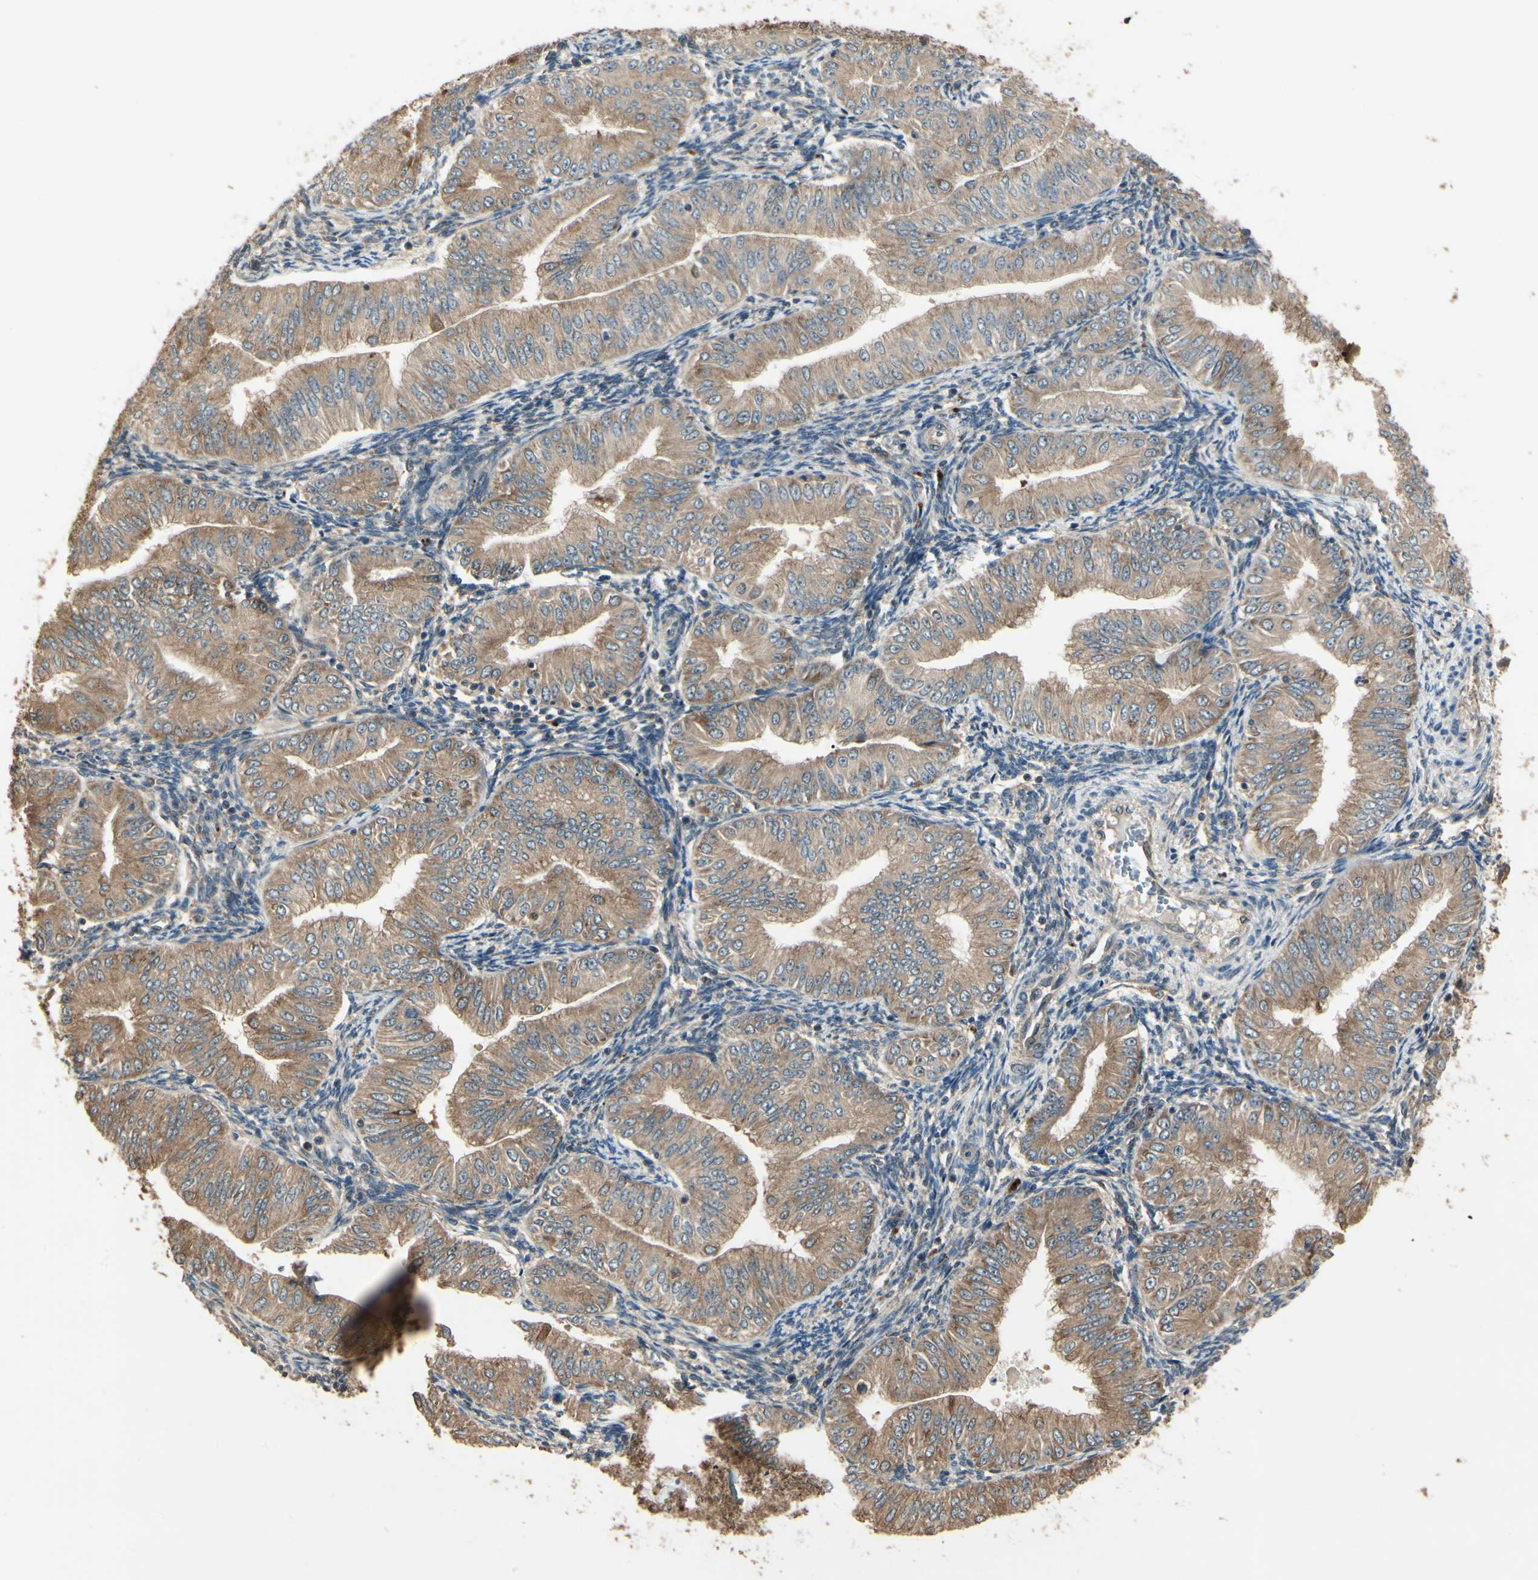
{"staining": {"intensity": "moderate", "quantity": ">75%", "location": "cytoplasmic/membranous"}, "tissue": "endometrial cancer", "cell_type": "Tumor cells", "image_type": "cancer", "snomed": [{"axis": "morphology", "description": "Normal tissue, NOS"}, {"axis": "morphology", "description": "Adenocarcinoma, NOS"}, {"axis": "topography", "description": "Endometrium"}], "caption": "High-magnification brightfield microscopy of adenocarcinoma (endometrial) stained with DAB (brown) and counterstained with hematoxylin (blue). tumor cells exhibit moderate cytoplasmic/membranous positivity is appreciated in about>75% of cells.", "gene": "CCT7", "patient": {"sex": "female", "age": 53}}